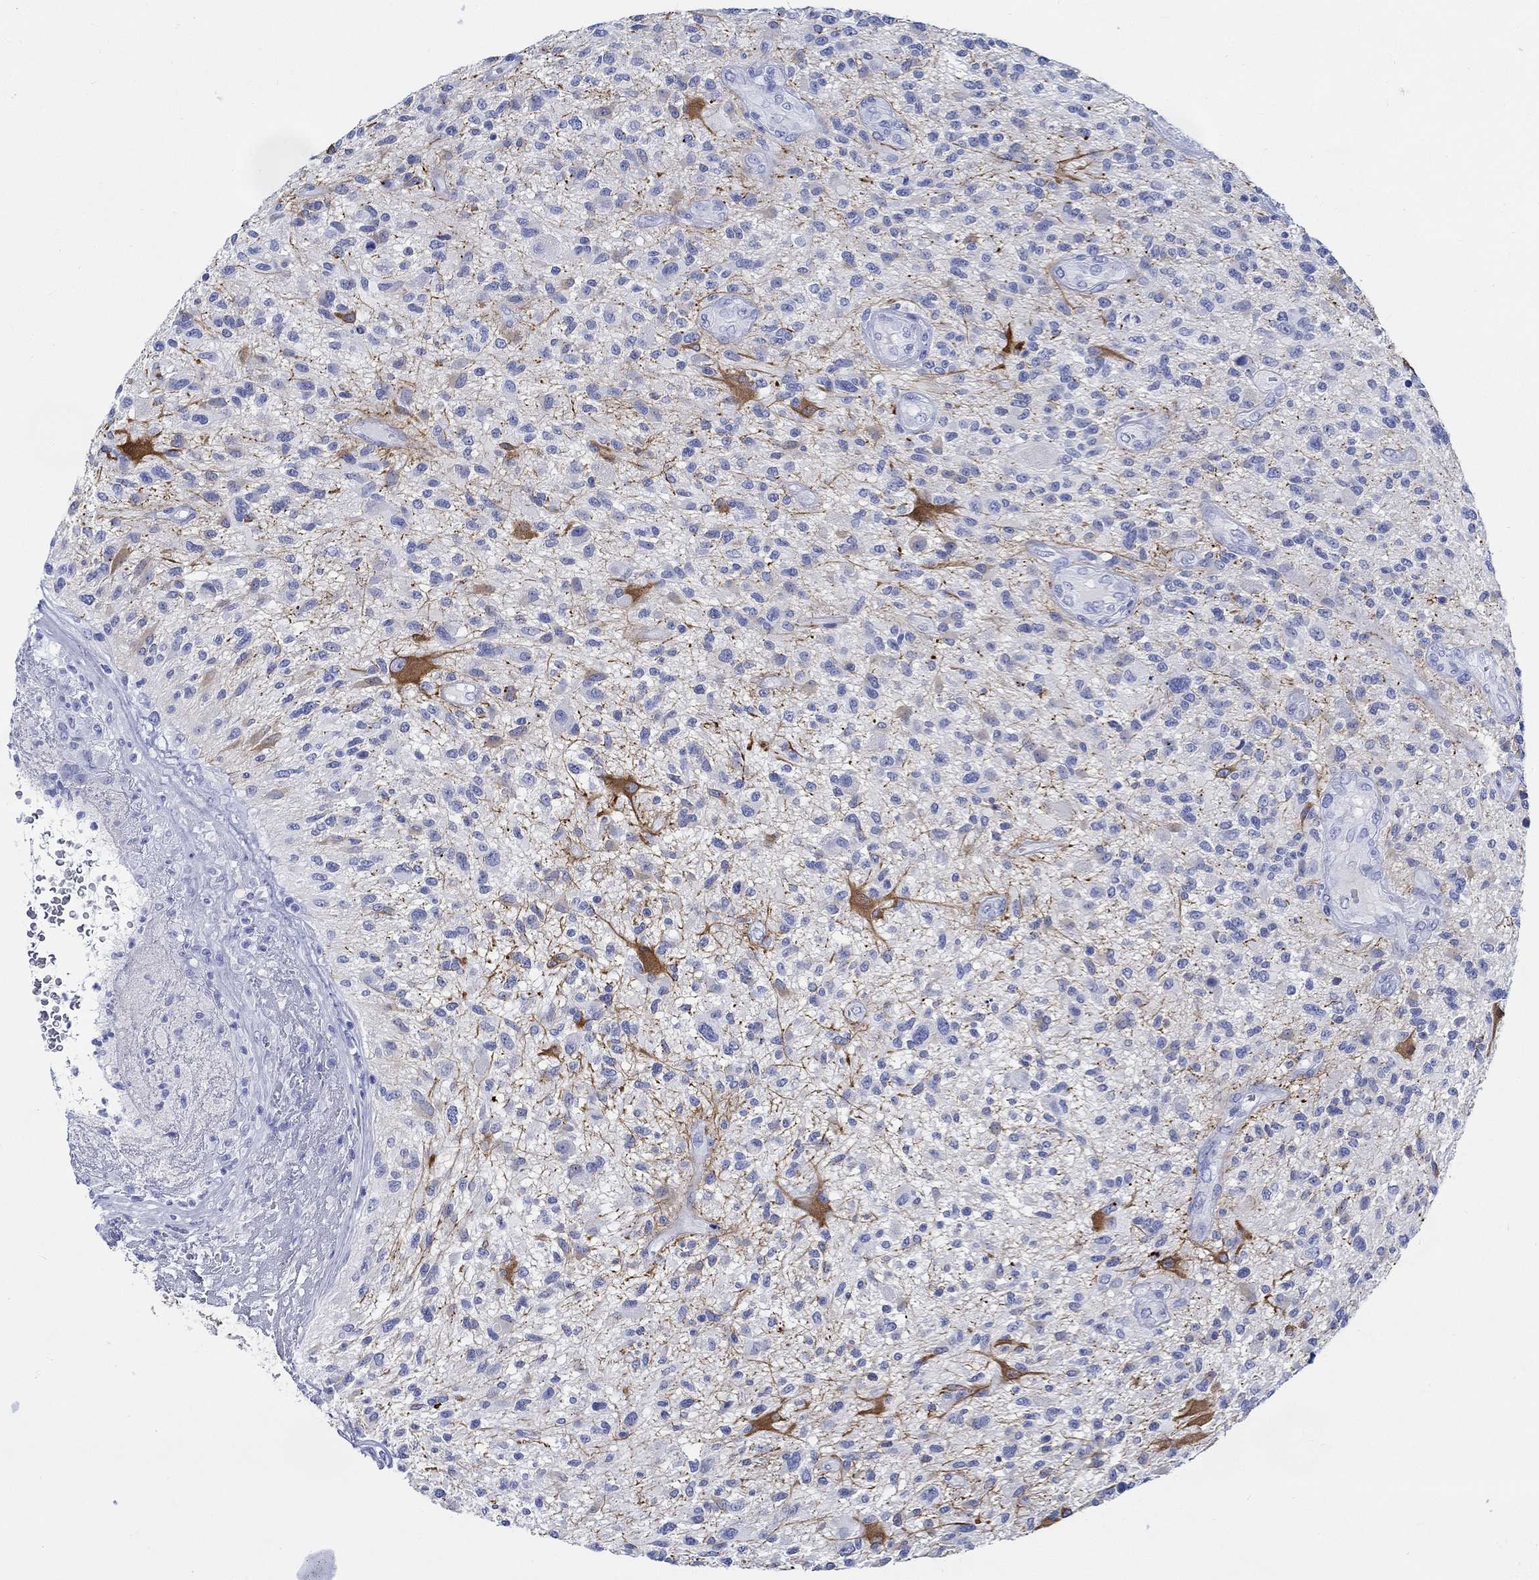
{"staining": {"intensity": "strong", "quantity": "<25%", "location": "cytoplasmic/membranous"}, "tissue": "glioma", "cell_type": "Tumor cells", "image_type": "cancer", "snomed": [{"axis": "morphology", "description": "Glioma, malignant, High grade"}, {"axis": "topography", "description": "Brain"}], "caption": "Immunohistochemistry (IHC) (DAB) staining of human malignant glioma (high-grade) demonstrates strong cytoplasmic/membranous protein staining in about <25% of tumor cells. (DAB IHC, brown staining for protein, blue staining for nuclei).", "gene": "FBXO2", "patient": {"sex": "male", "age": 47}}